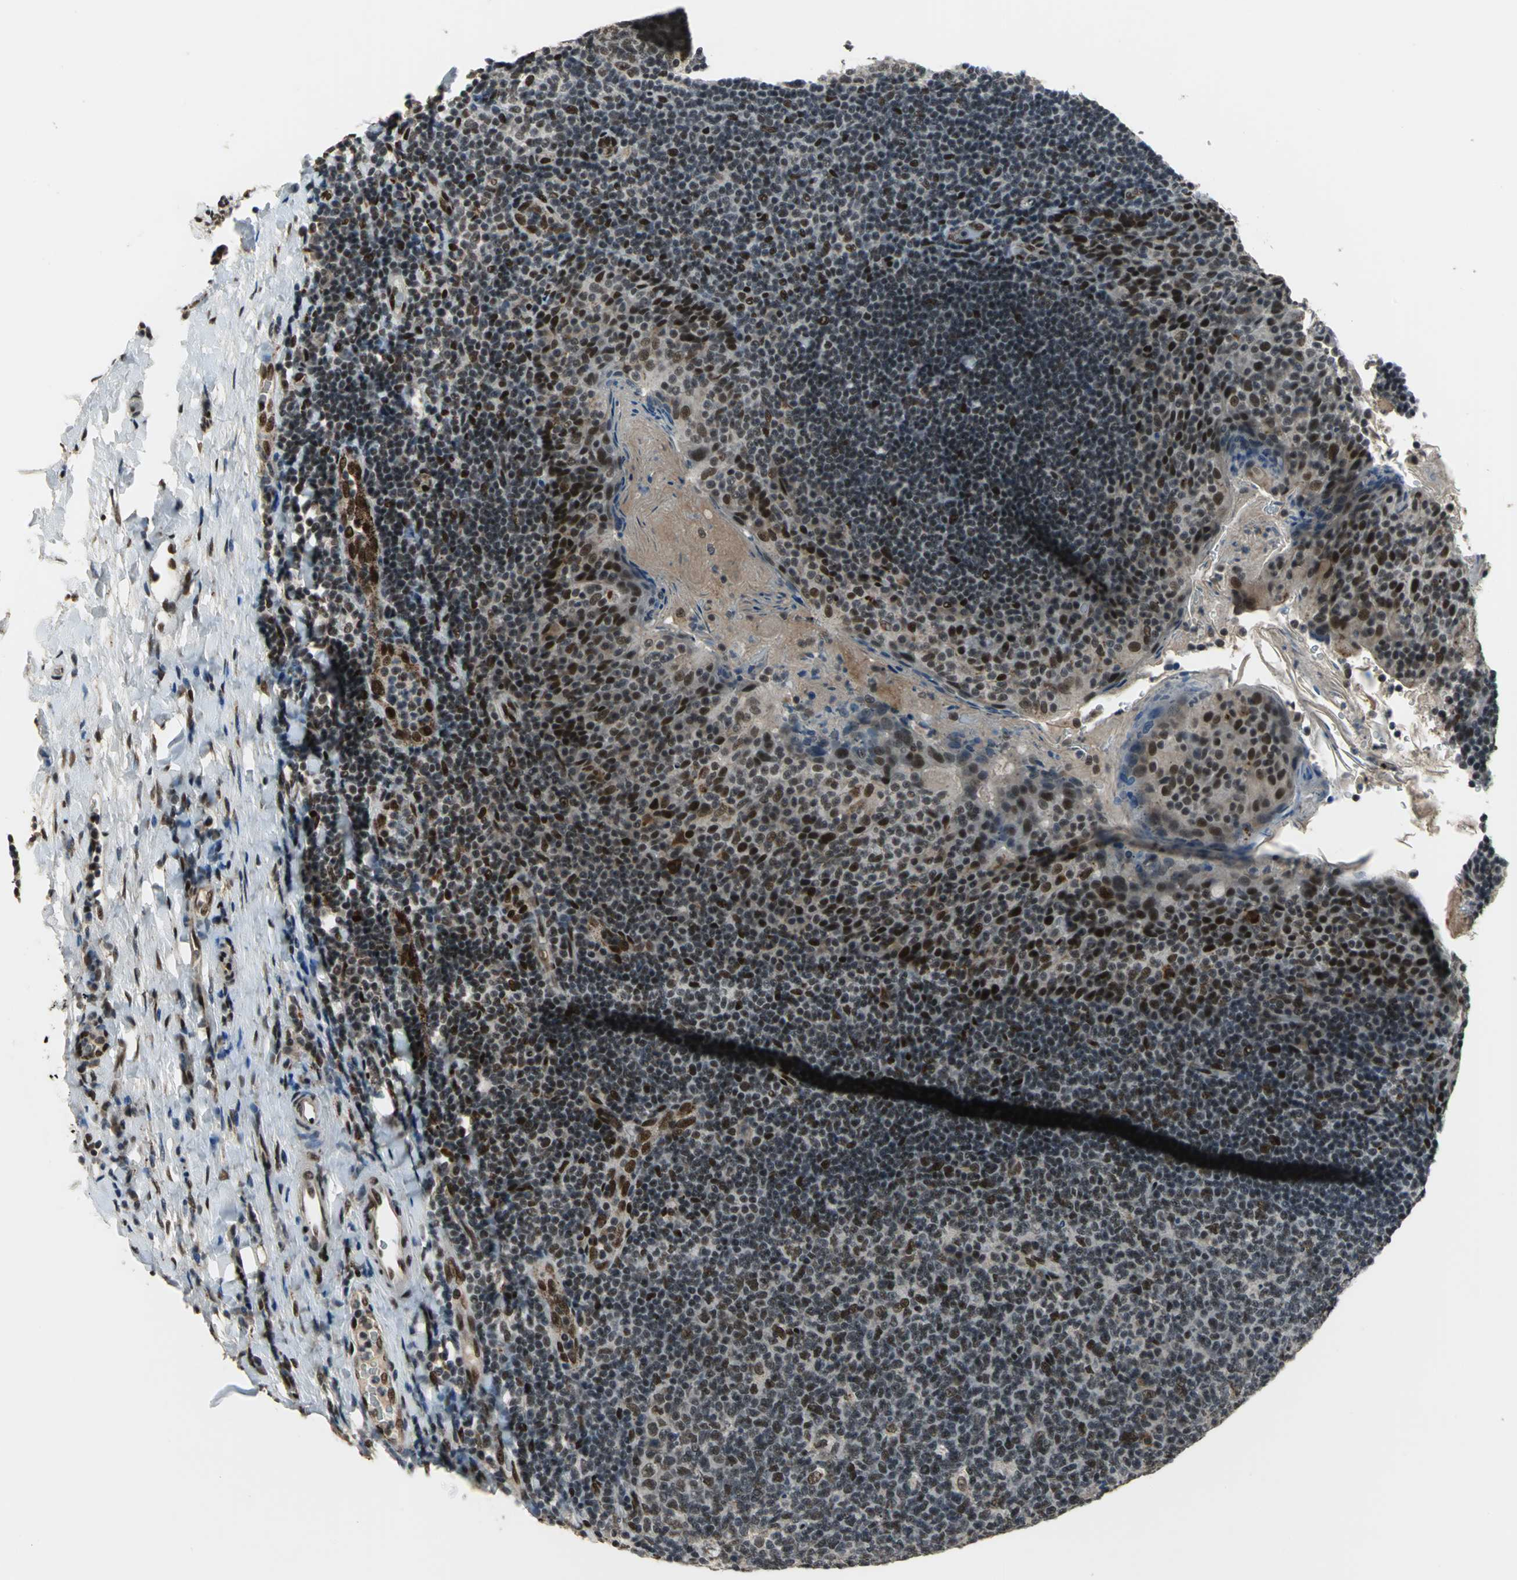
{"staining": {"intensity": "moderate", "quantity": "25%-75%", "location": "nuclear"}, "tissue": "tonsil", "cell_type": "Germinal center cells", "image_type": "normal", "snomed": [{"axis": "morphology", "description": "Normal tissue, NOS"}, {"axis": "topography", "description": "Tonsil"}], "caption": "Moderate nuclear staining is present in approximately 25%-75% of germinal center cells in benign tonsil.", "gene": "ELF2", "patient": {"sex": "male", "age": 17}}